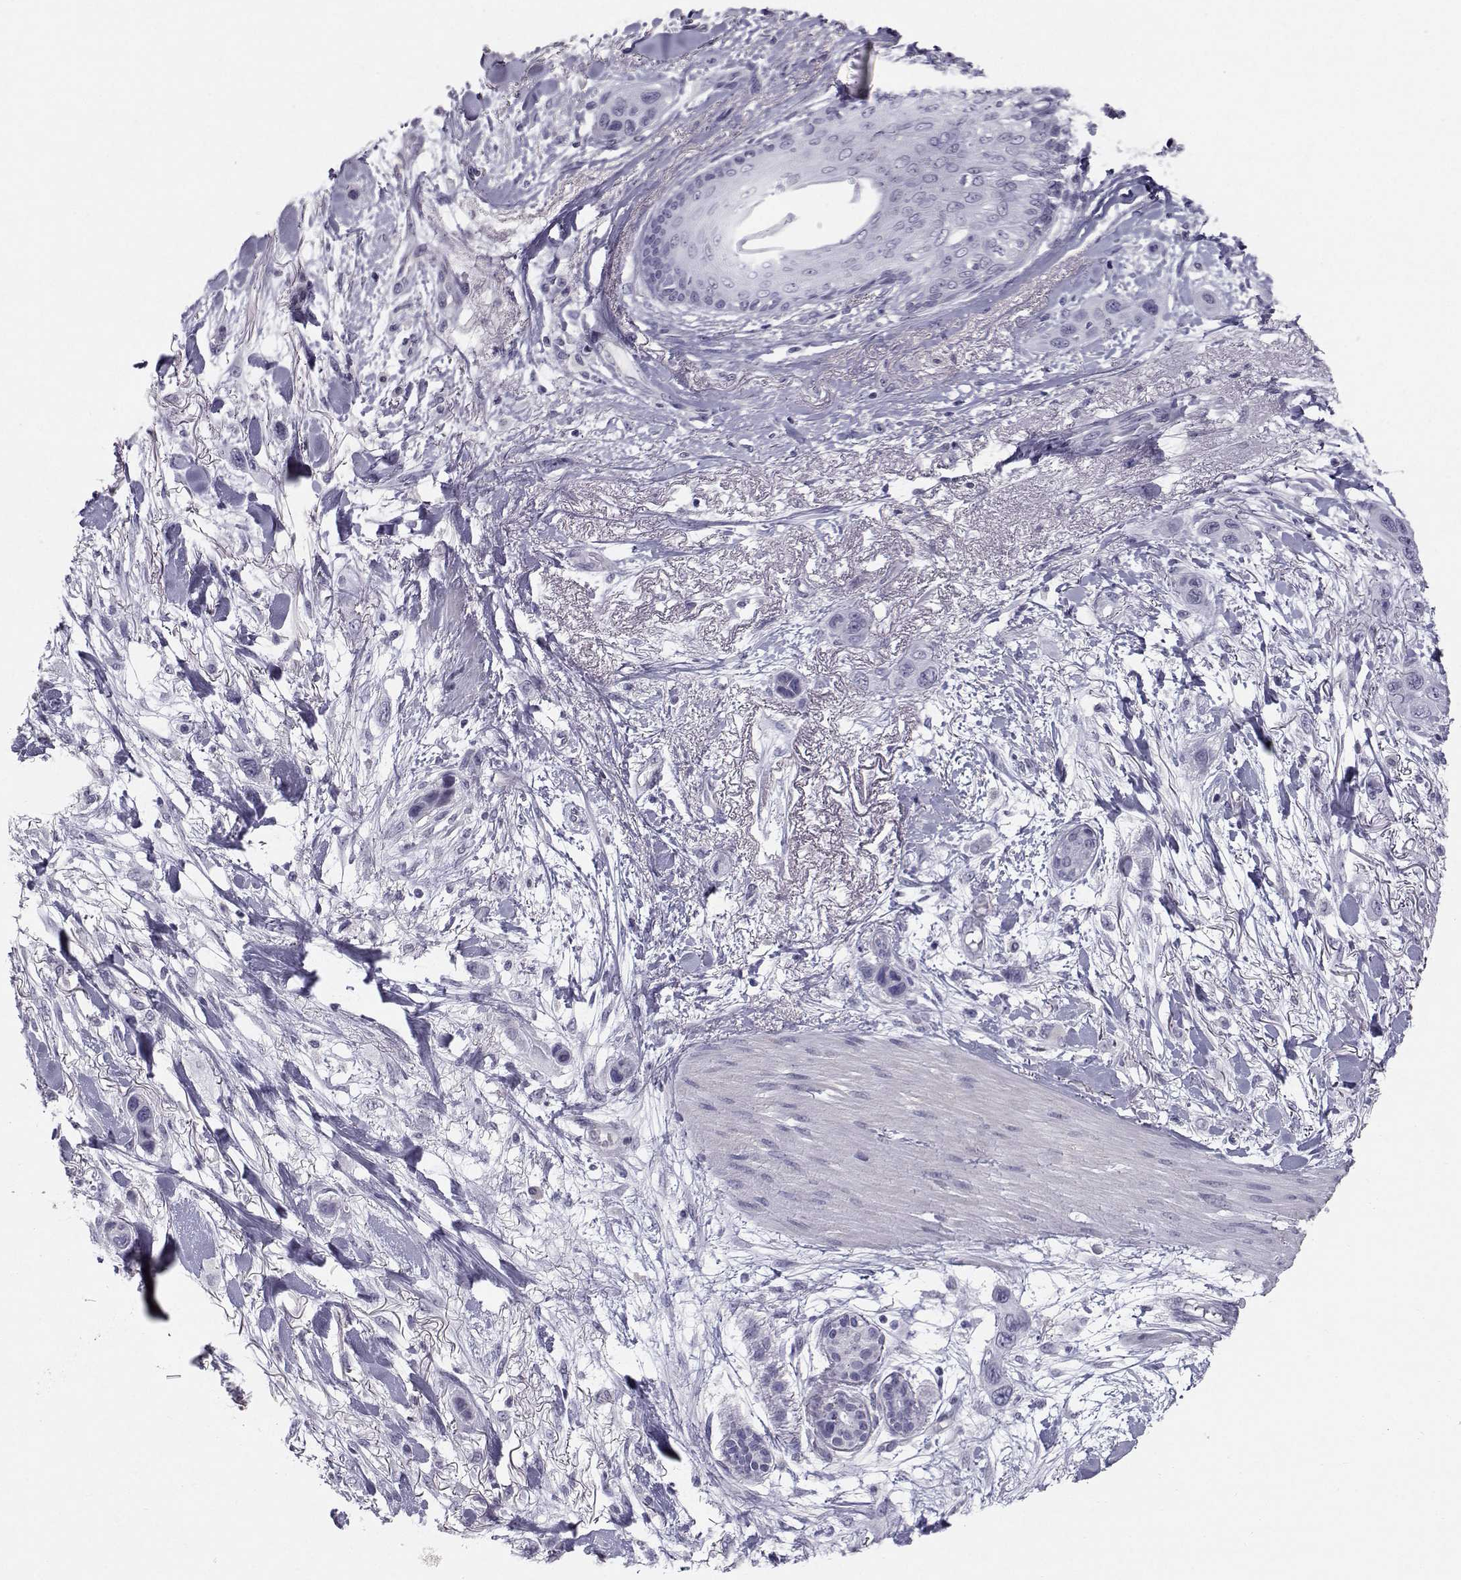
{"staining": {"intensity": "negative", "quantity": "none", "location": "none"}, "tissue": "skin cancer", "cell_type": "Tumor cells", "image_type": "cancer", "snomed": [{"axis": "morphology", "description": "Squamous cell carcinoma, NOS"}, {"axis": "topography", "description": "Skin"}], "caption": "Tumor cells show no significant expression in squamous cell carcinoma (skin).", "gene": "SPDYE4", "patient": {"sex": "male", "age": 79}}